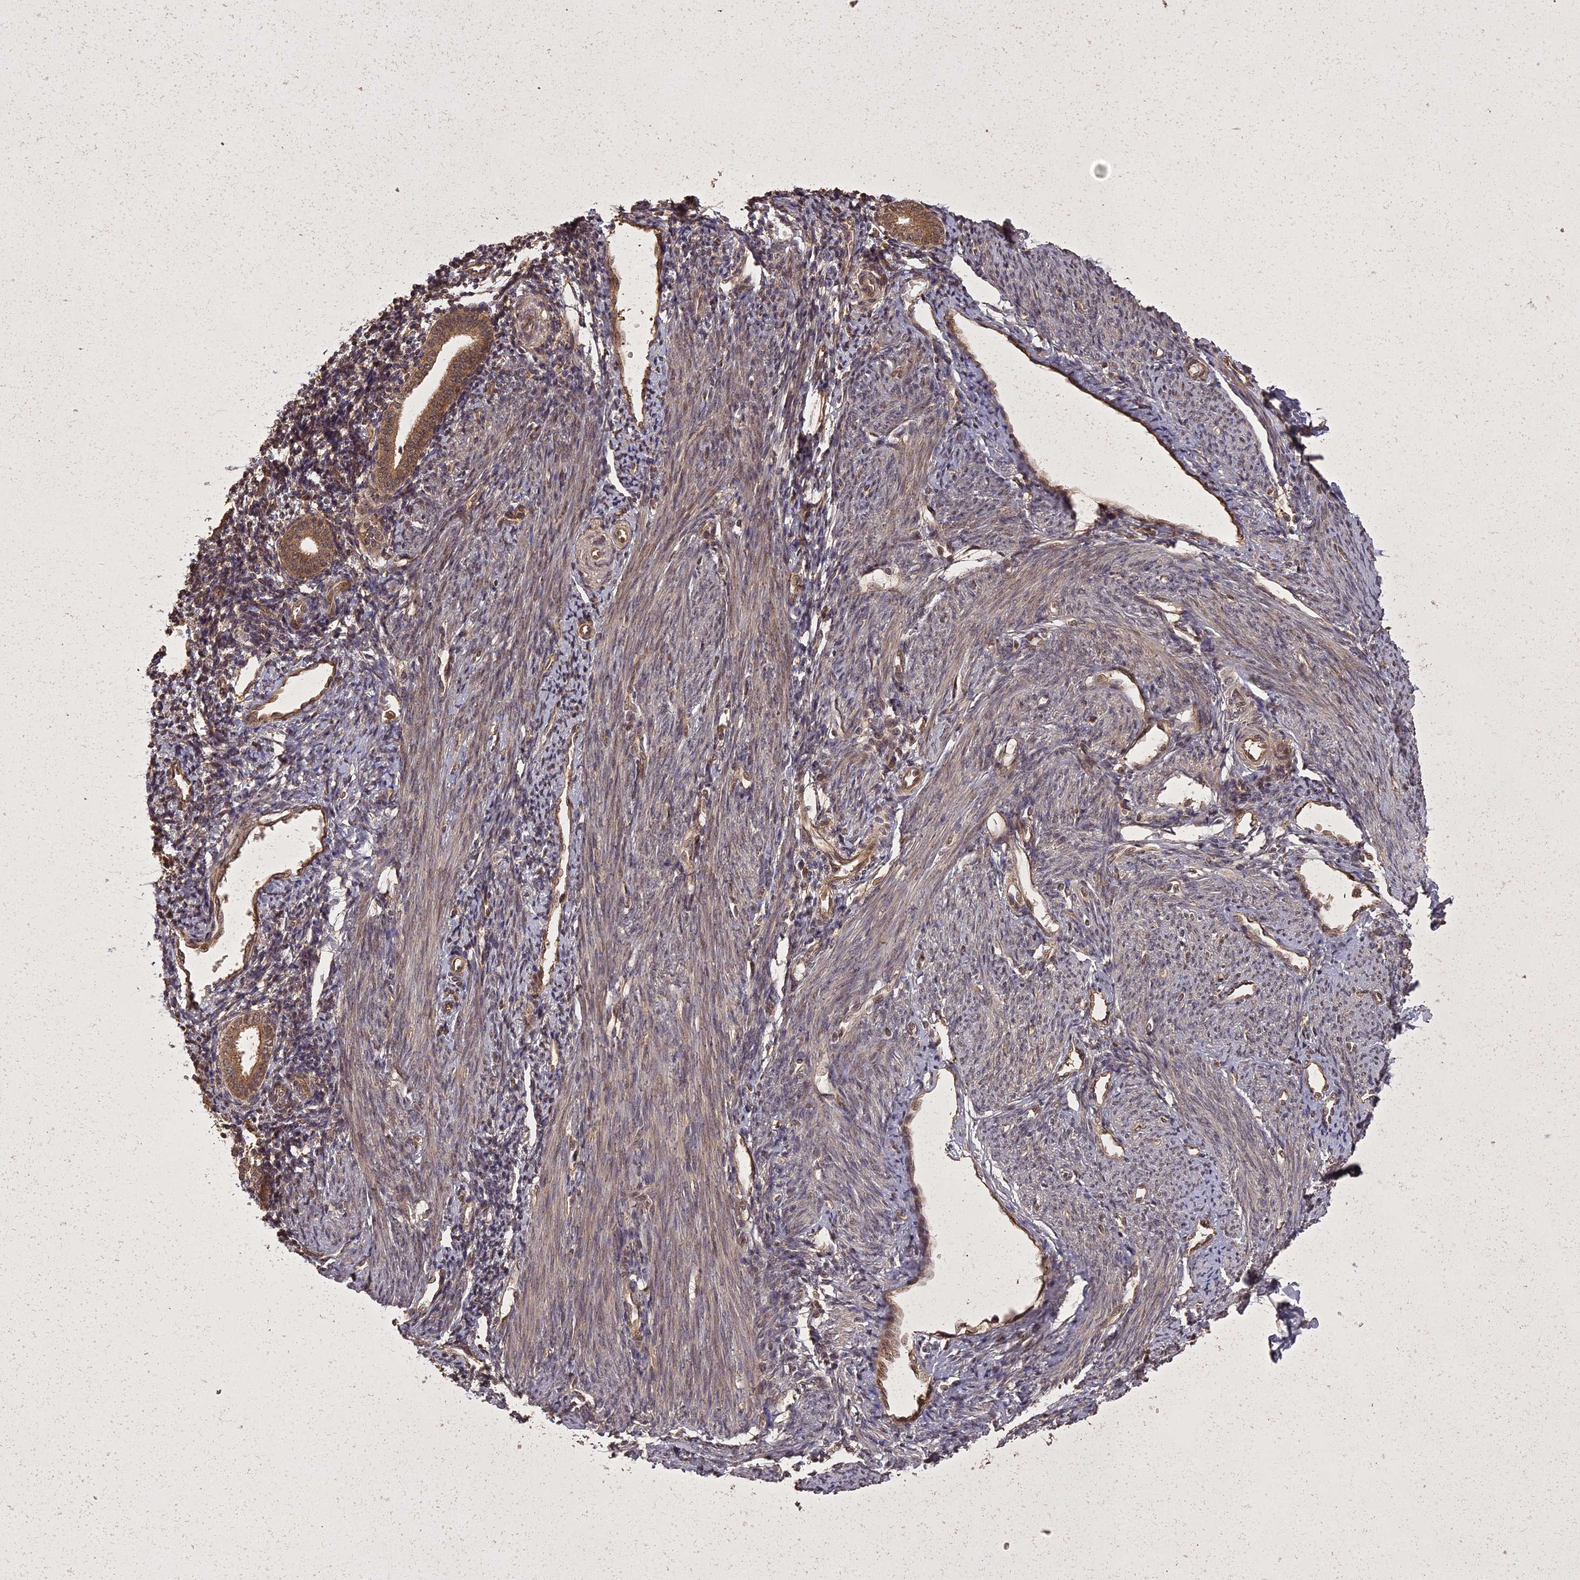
{"staining": {"intensity": "weak", "quantity": ">75%", "location": "cytoplasmic/membranous"}, "tissue": "endometrium", "cell_type": "Cells in endometrial stroma", "image_type": "normal", "snomed": [{"axis": "morphology", "description": "Normal tissue, NOS"}, {"axis": "topography", "description": "Endometrium"}], "caption": "The histopathology image shows immunohistochemical staining of unremarkable endometrium. There is weak cytoplasmic/membranous expression is appreciated in approximately >75% of cells in endometrial stroma.", "gene": "LIN37", "patient": {"sex": "female", "age": 56}}